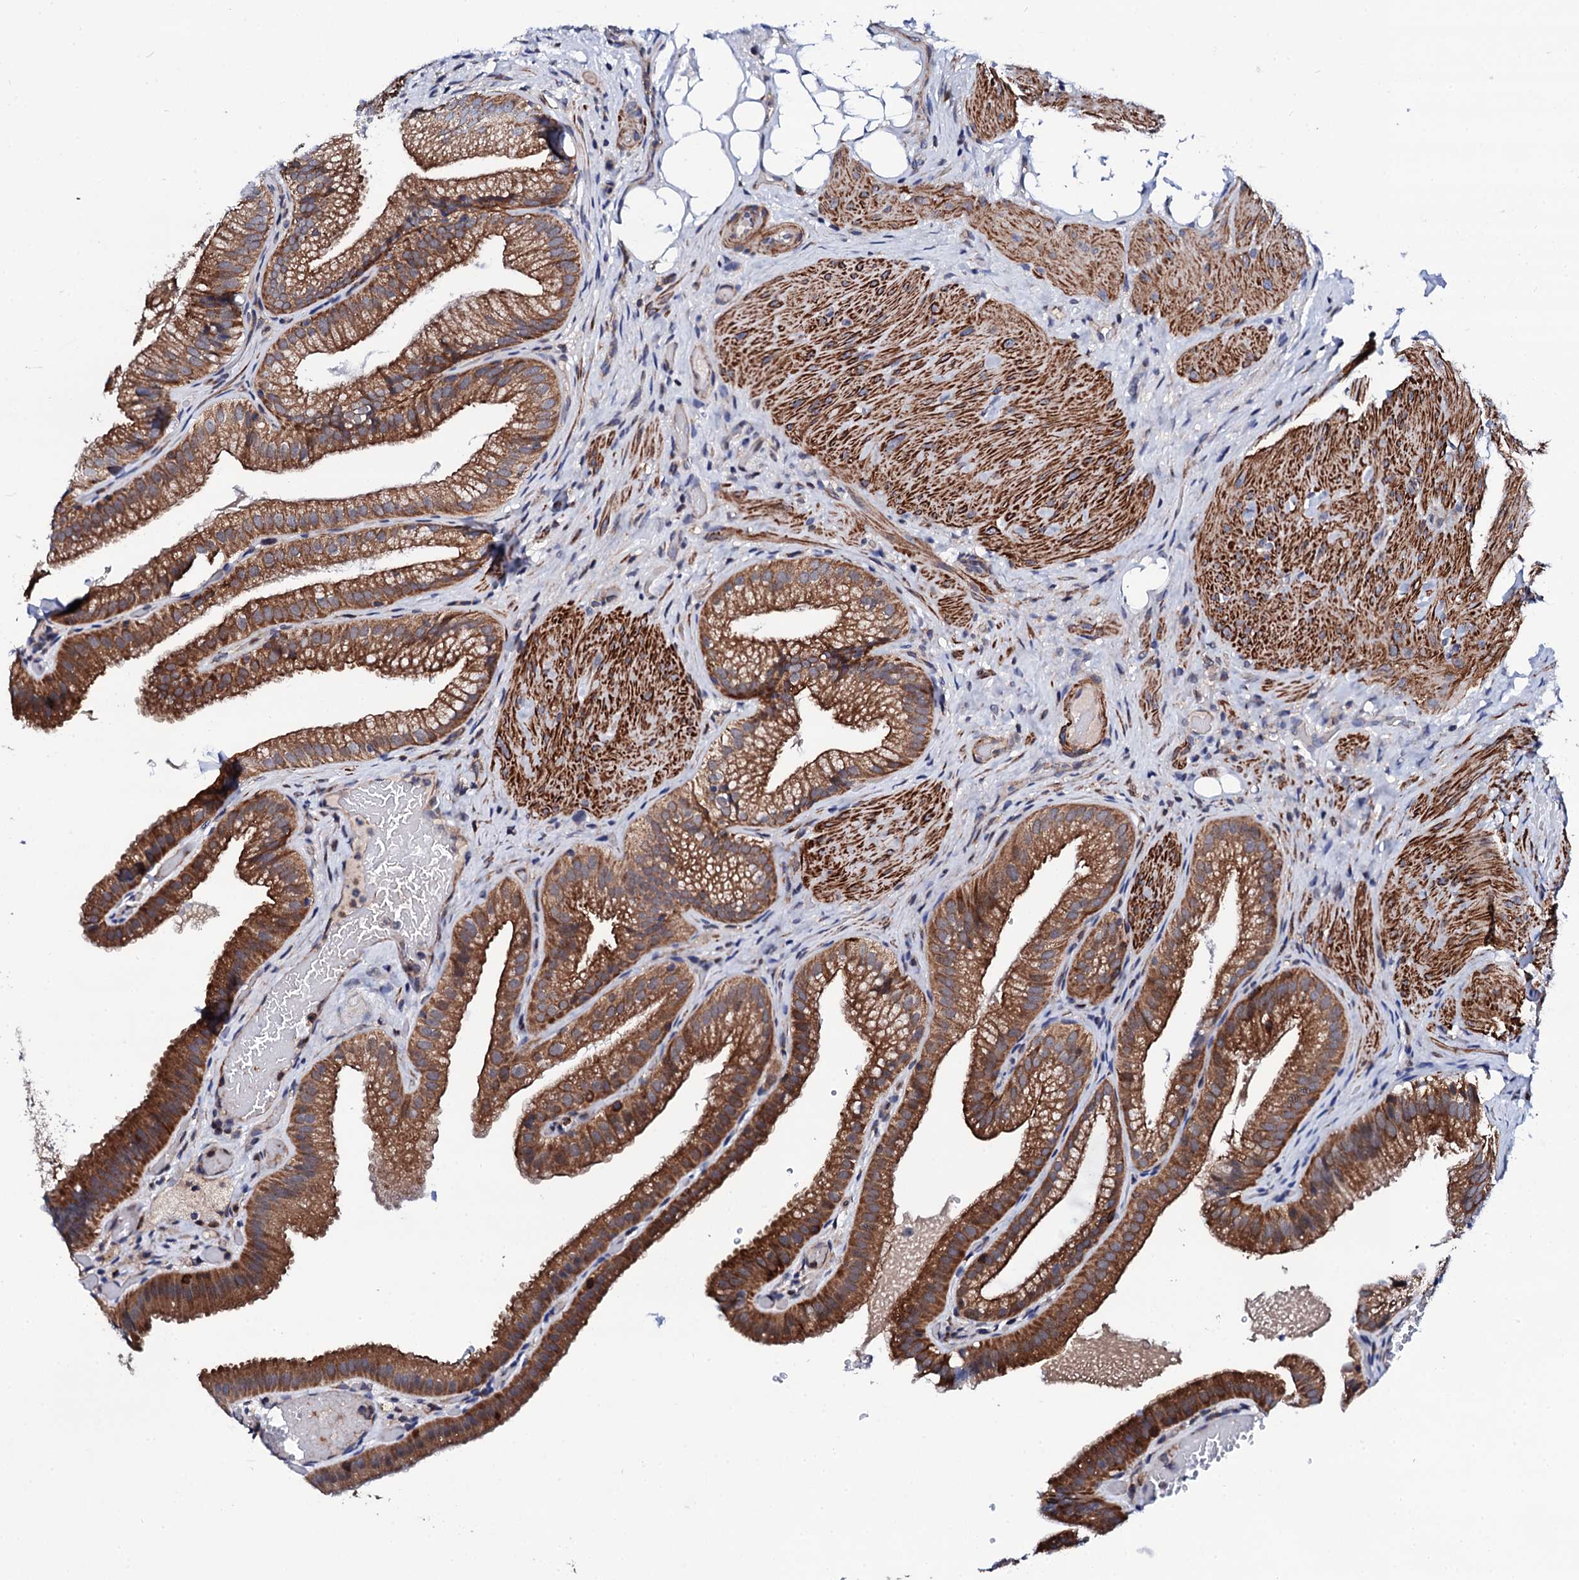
{"staining": {"intensity": "strong", "quantity": ">75%", "location": "cytoplasmic/membranous"}, "tissue": "gallbladder", "cell_type": "Glandular cells", "image_type": "normal", "snomed": [{"axis": "morphology", "description": "Normal tissue, NOS"}, {"axis": "morphology", "description": "Inflammation, NOS"}, {"axis": "topography", "description": "Gallbladder"}], "caption": "IHC of benign human gallbladder shows high levels of strong cytoplasmic/membranous staining in about >75% of glandular cells.", "gene": "COG4", "patient": {"sex": "male", "age": 51}}